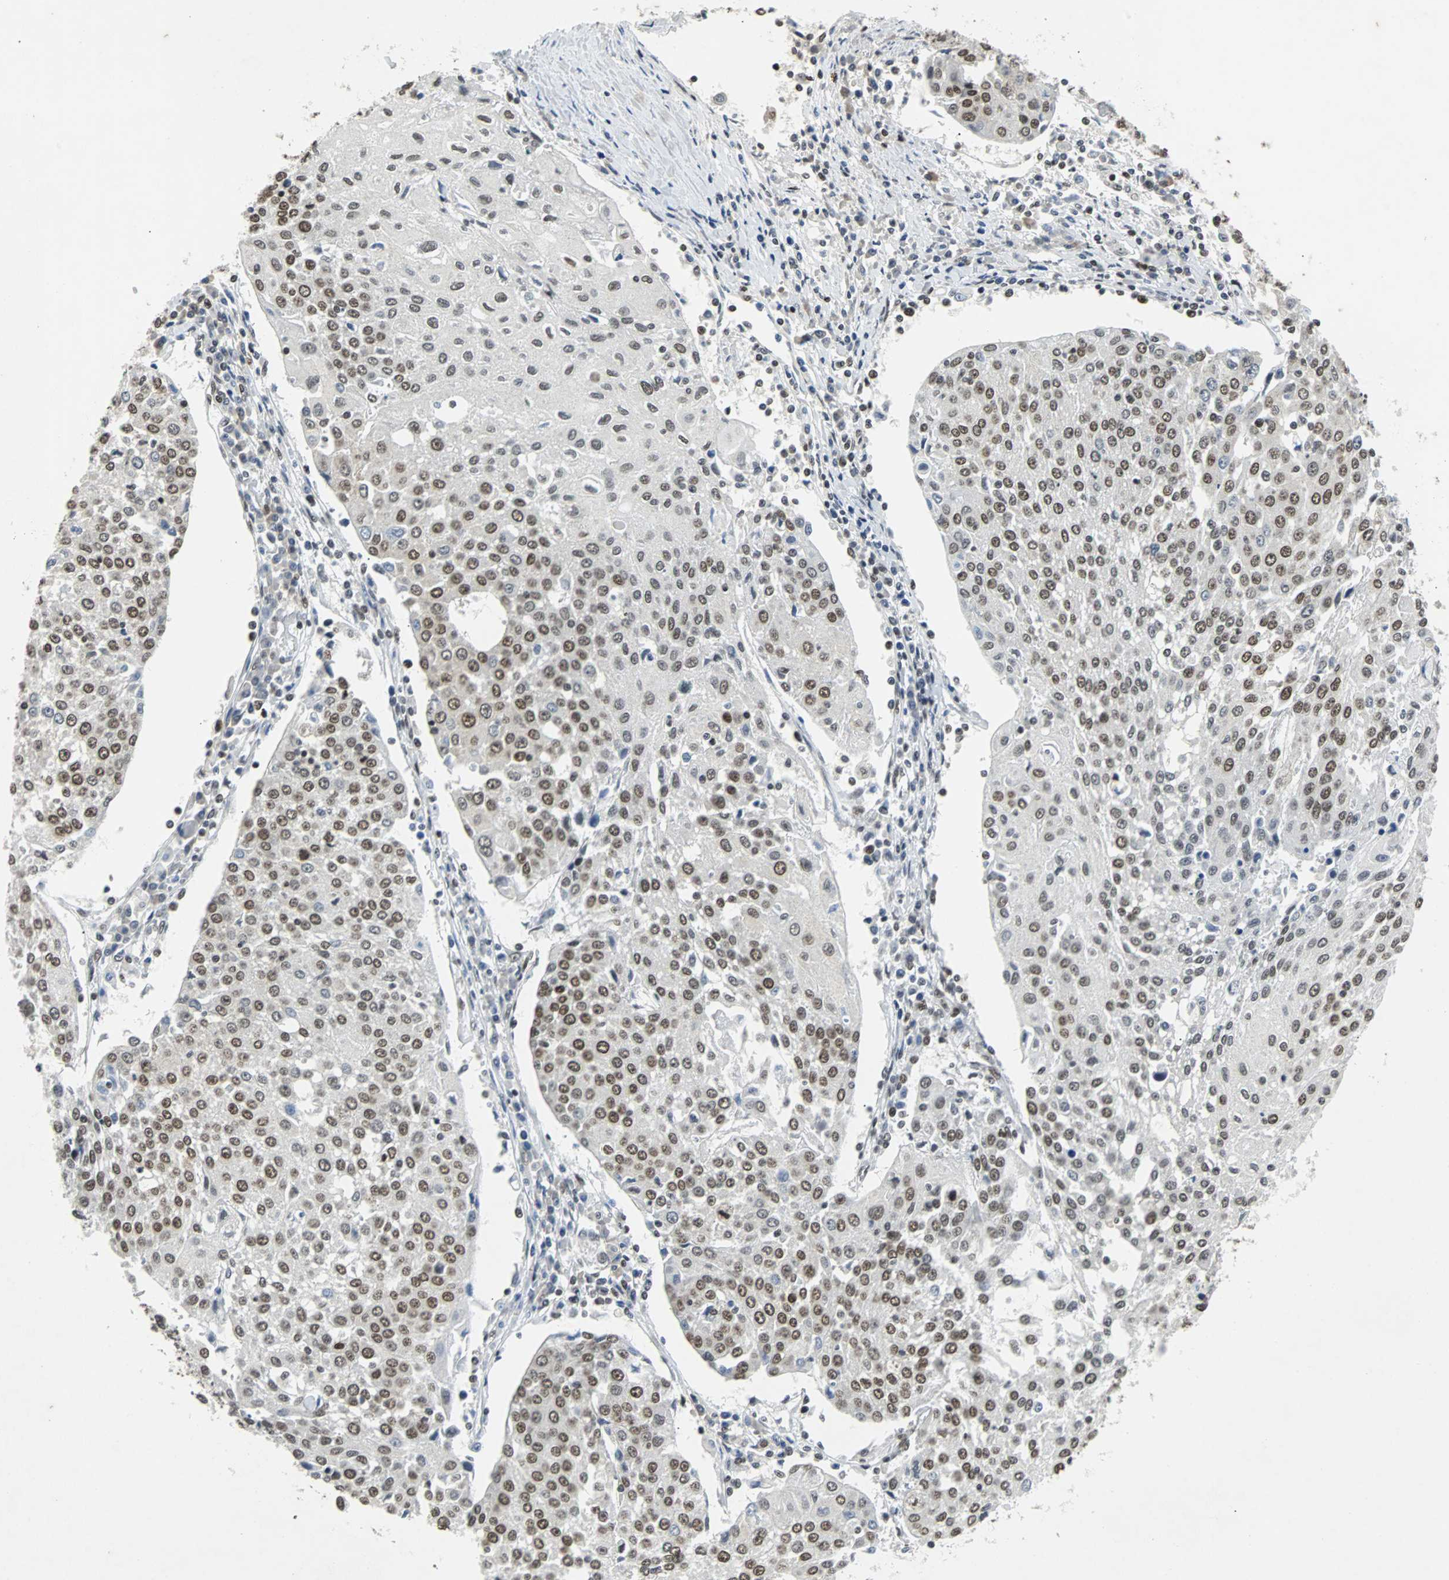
{"staining": {"intensity": "moderate", "quantity": ">75%", "location": "nuclear"}, "tissue": "urothelial cancer", "cell_type": "Tumor cells", "image_type": "cancer", "snomed": [{"axis": "morphology", "description": "Urothelial carcinoma, High grade"}, {"axis": "topography", "description": "Urinary bladder"}], "caption": "About >75% of tumor cells in urothelial cancer exhibit moderate nuclear protein expression as visualized by brown immunohistochemical staining.", "gene": "GATAD2A", "patient": {"sex": "female", "age": 85}}